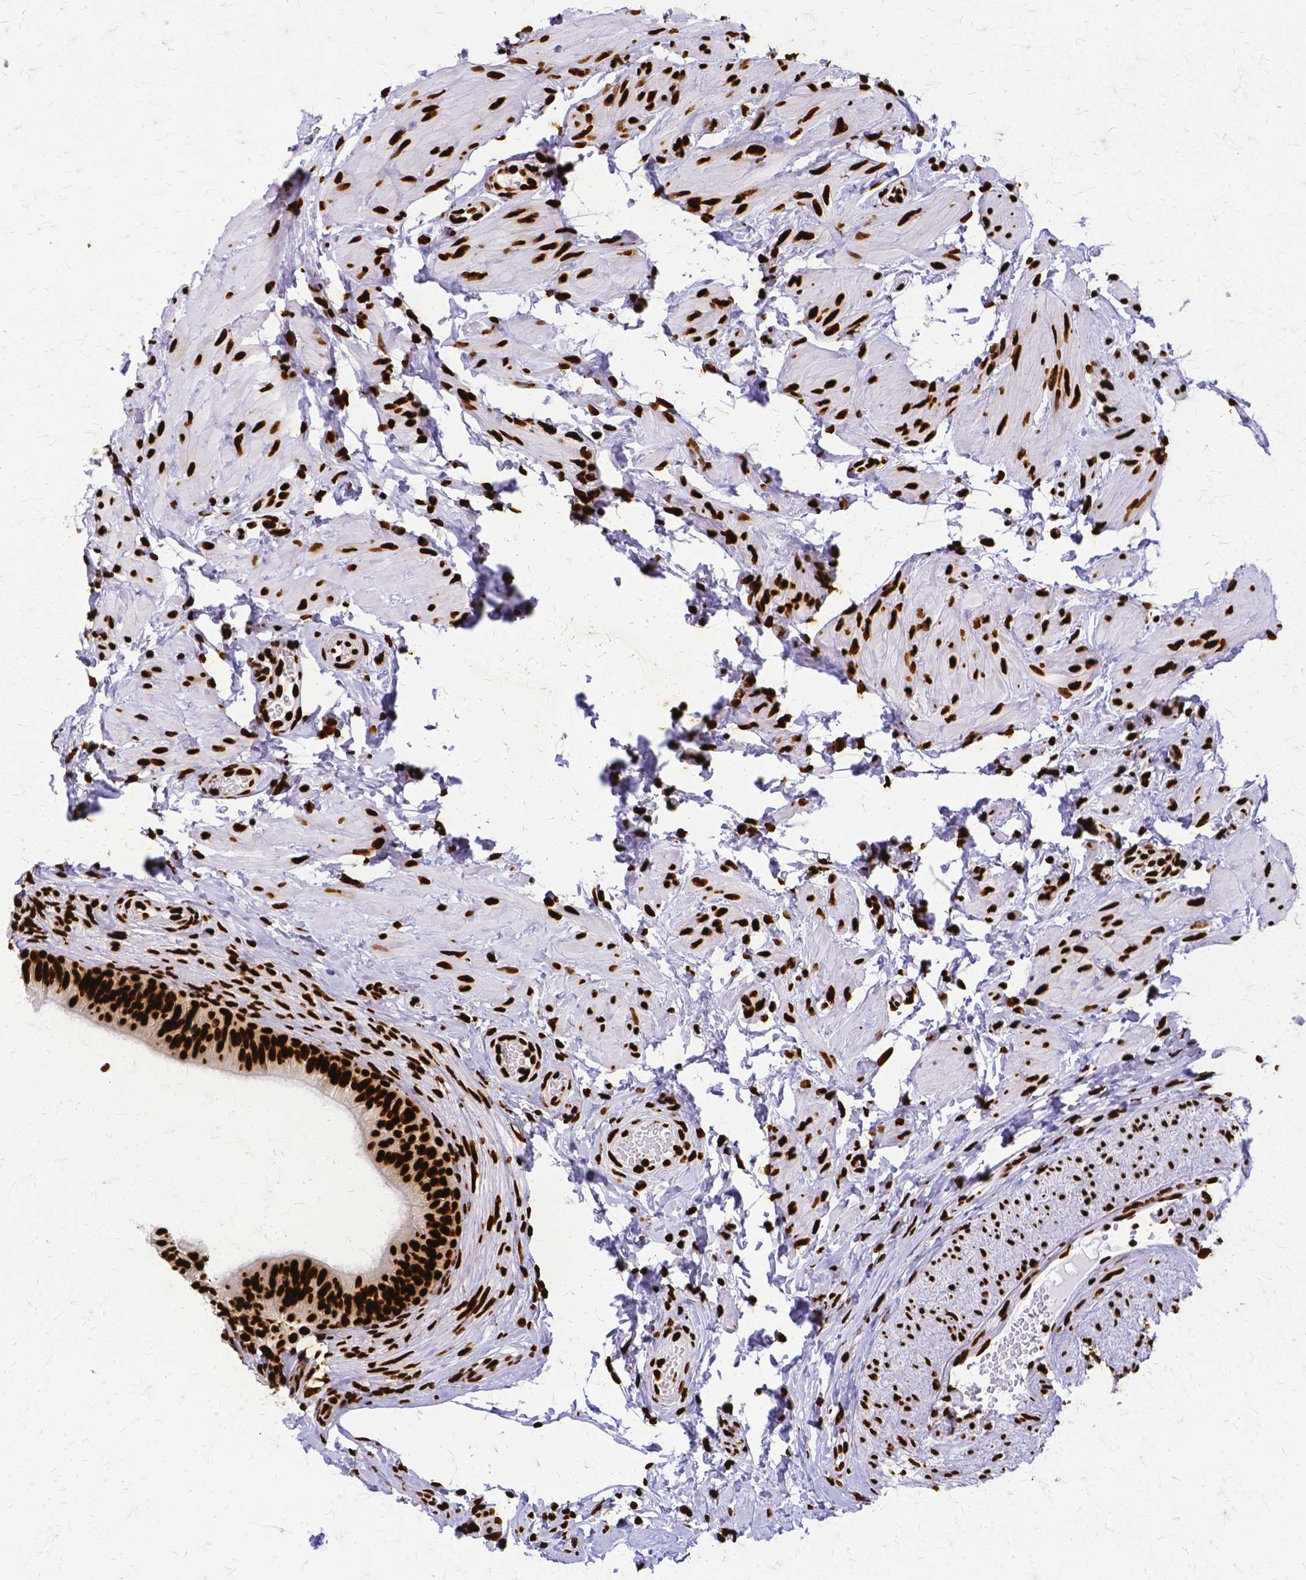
{"staining": {"intensity": "strong", "quantity": ">75%", "location": "nuclear"}, "tissue": "epididymis", "cell_type": "Glandular cells", "image_type": "normal", "snomed": [{"axis": "morphology", "description": "Normal tissue, NOS"}, {"axis": "topography", "description": "Epididymis, spermatic cord, NOS"}, {"axis": "topography", "description": "Epididymis"}, {"axis": "topography", "description": "Peripheral nerve tissue"}], "caption": "DAB immunohistochemical staining of benign epididymis reveals strong nuclear protein staining in about >75% of glandular cells. Ihc stains the protein of interest in brown and the nuclei are stained blue.", "gene": "SFPQ", "patient": {"sex": "male", "age": 29}}